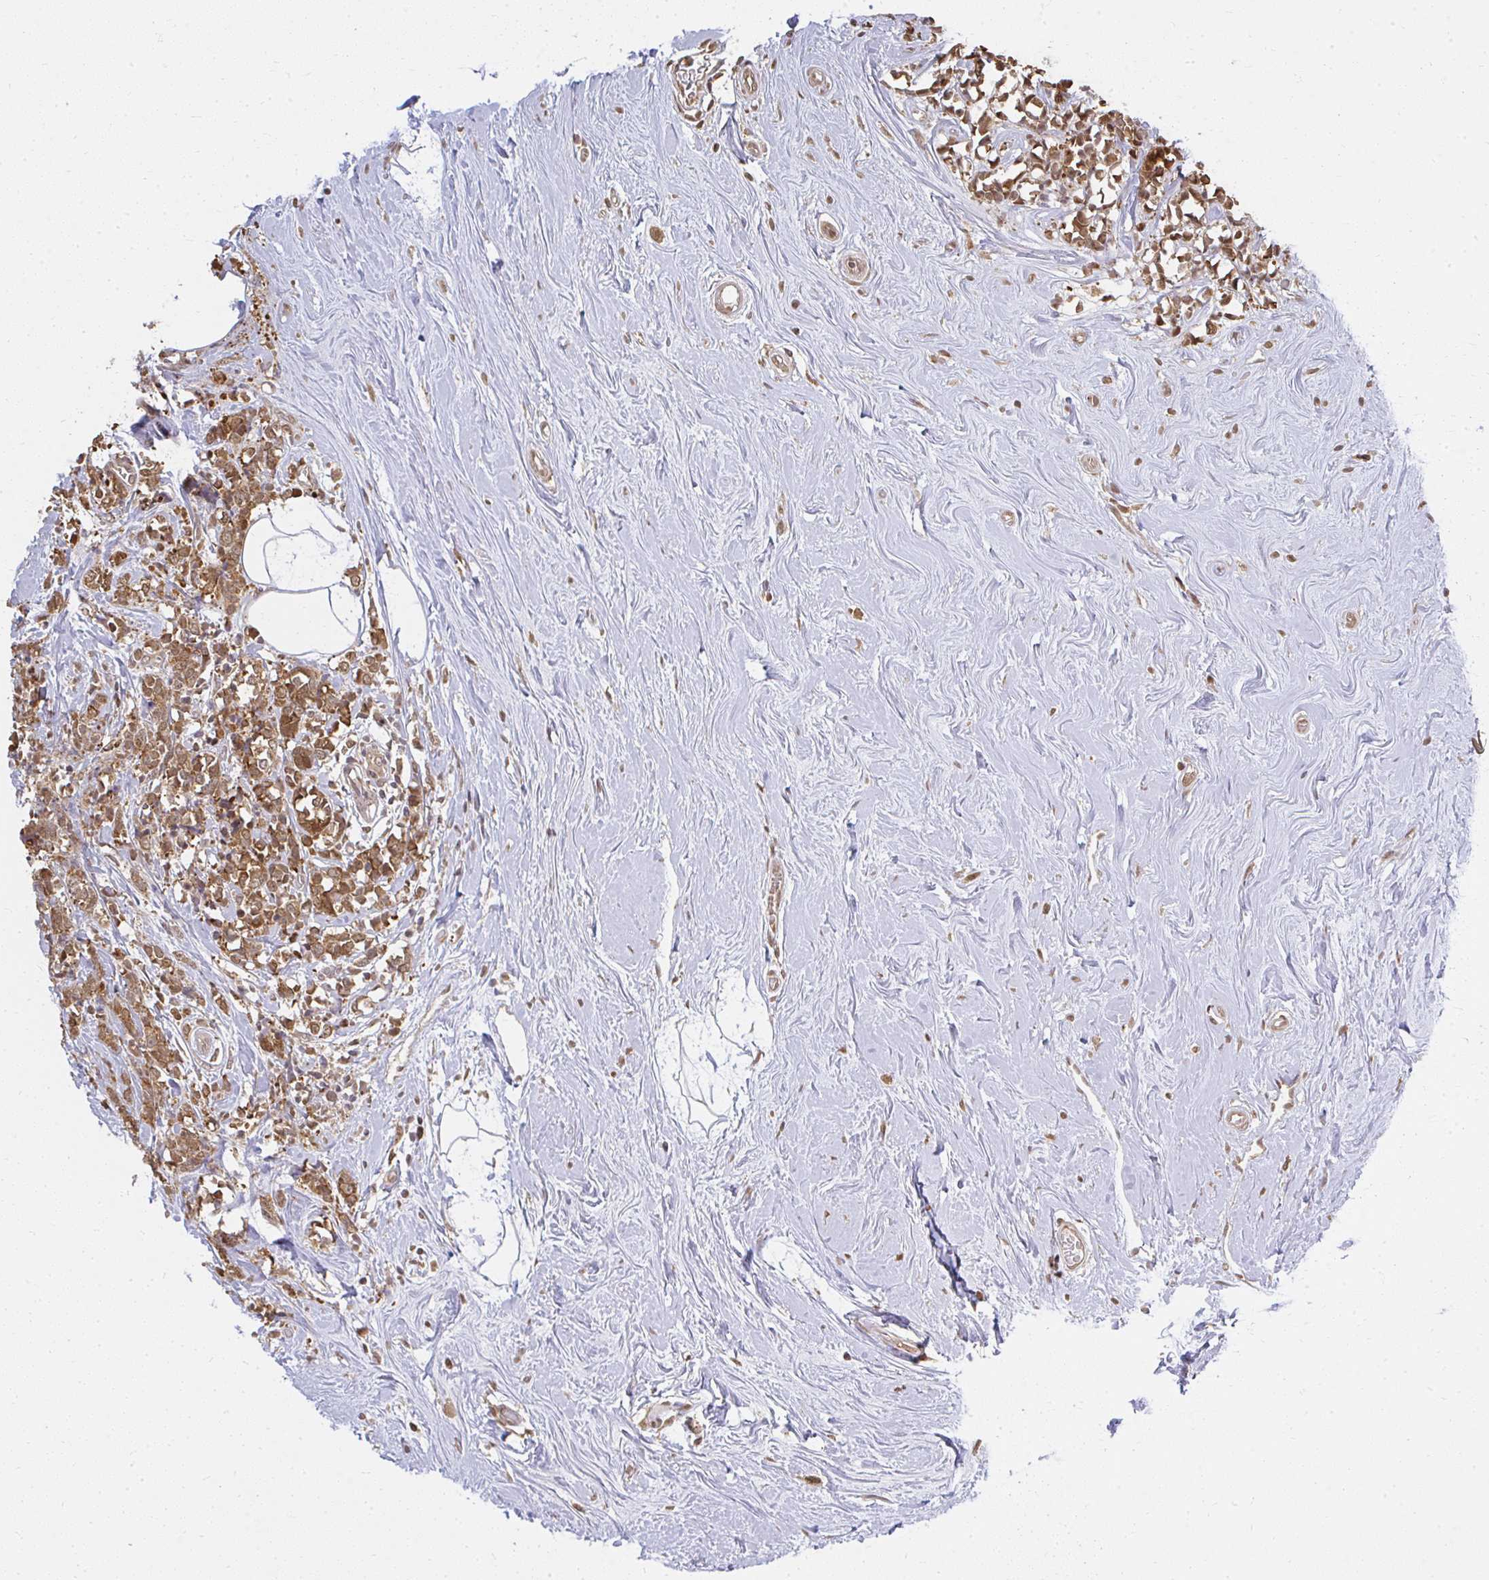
{"staining": {"intensity": "moderate", "quantity": ">75%", "location": "cytoplasmic/membranous"}, "tissue": "breast cancer", "cell_type": "Tumor cells", "image_type": "cancer", "snomed": [{"axis": "morphology", "description": "Lobular carcinoma"}, {"axis": "topography", "description": "Breast"}], "caption": "Moderate cytoplasmic/membranous staining is present in about >75% of tumor cells in breast lobular carcinoma.", "gene": "LARS2", "patient": {"sex": "female", "age": 58}}